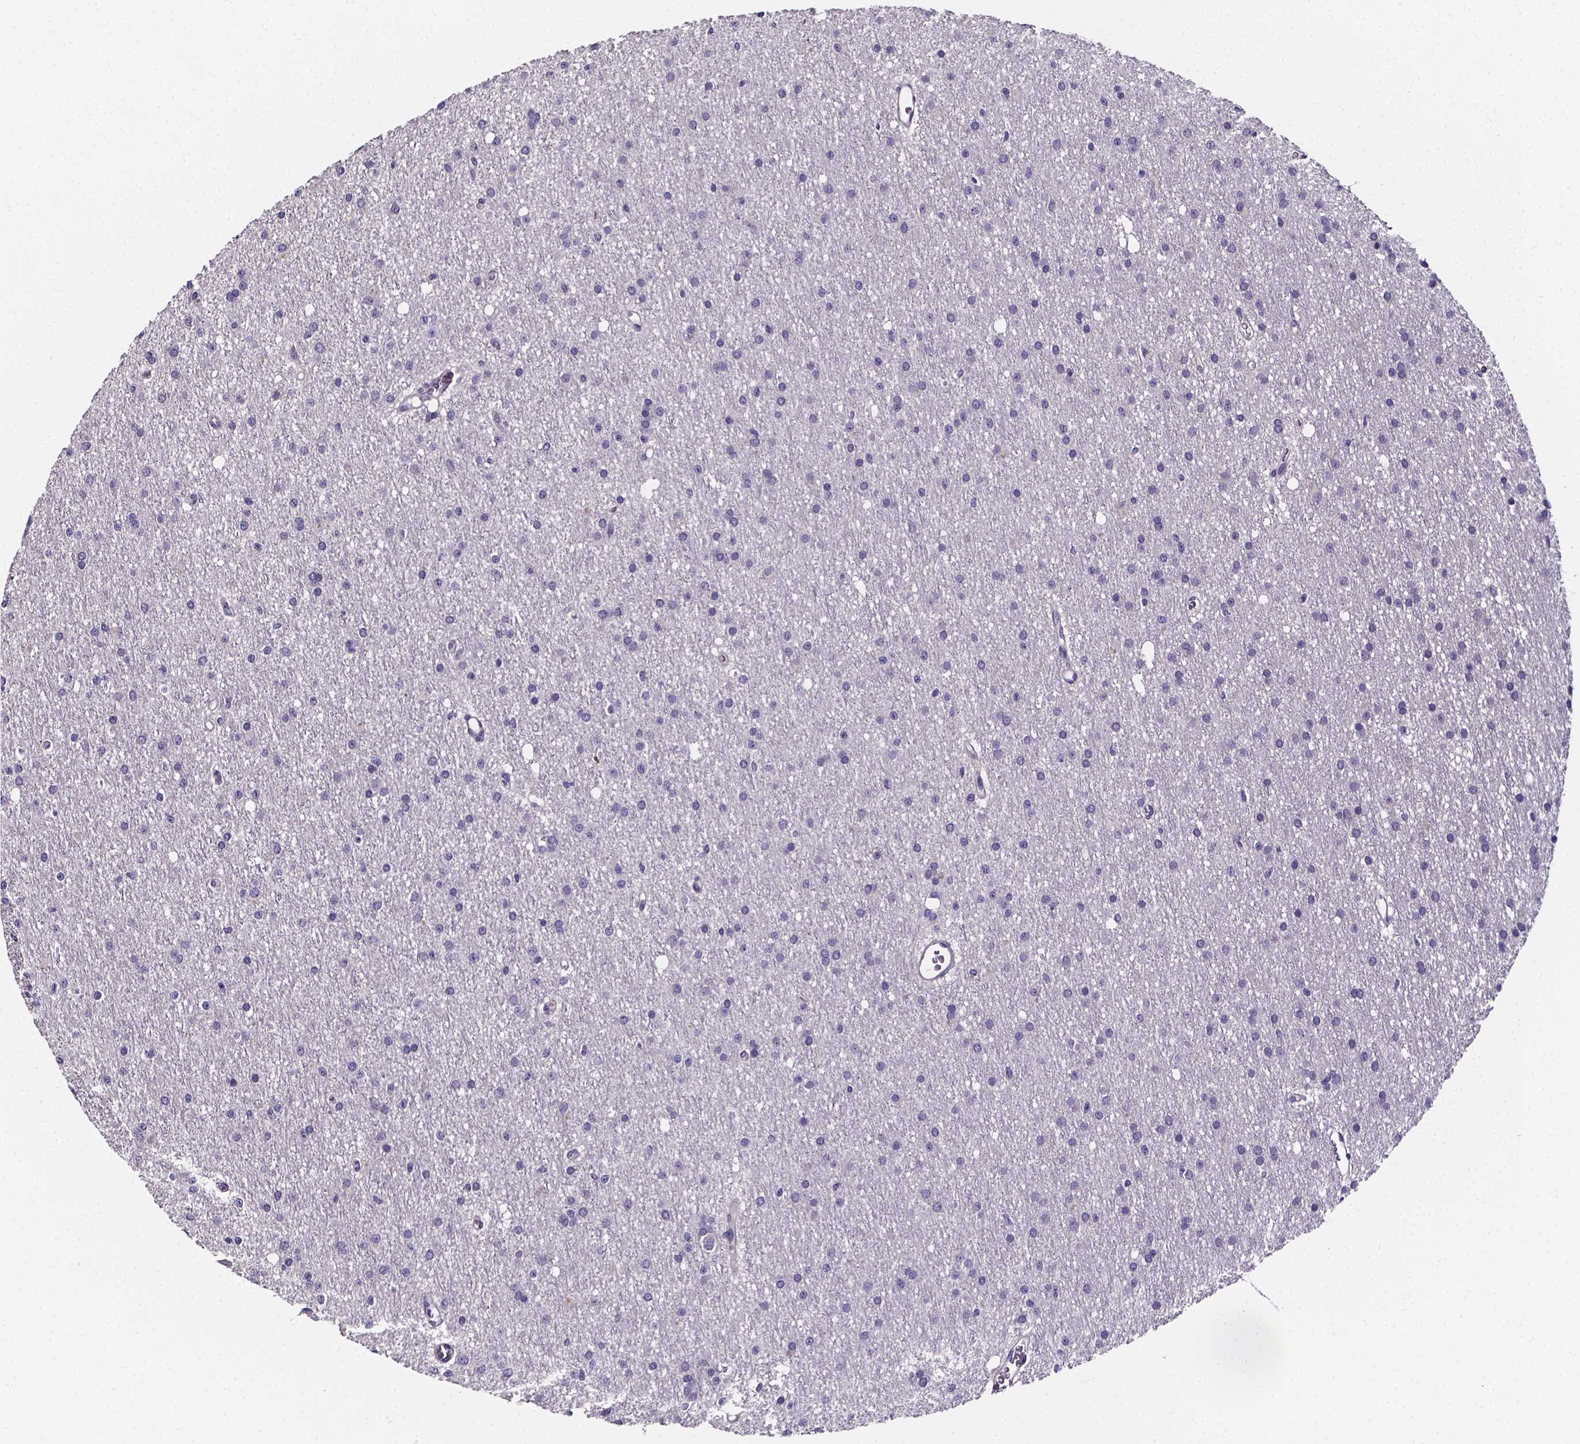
{"staining": {"intensity": "negative", "quantity": "none", "location": "none"}, "tissue": "glioma", "cell_type": "Tumor cells", "image_type": "cancer", "snomed": [{"axis": "morphology", "description": "Glioma, malignant, Low grade"}, {"axis": "topography", "description": "Brain"}], "caption": "This photomicrograph is of malignant glioma (low-grade) stained with immunohistochemistry (IHC) to label a protein in brown with the nuclei are counter-stained blue. There is no positivity in tumor cells.", "gene": "SPOCD1", "patient": {"sex": "male", "age": 27}}